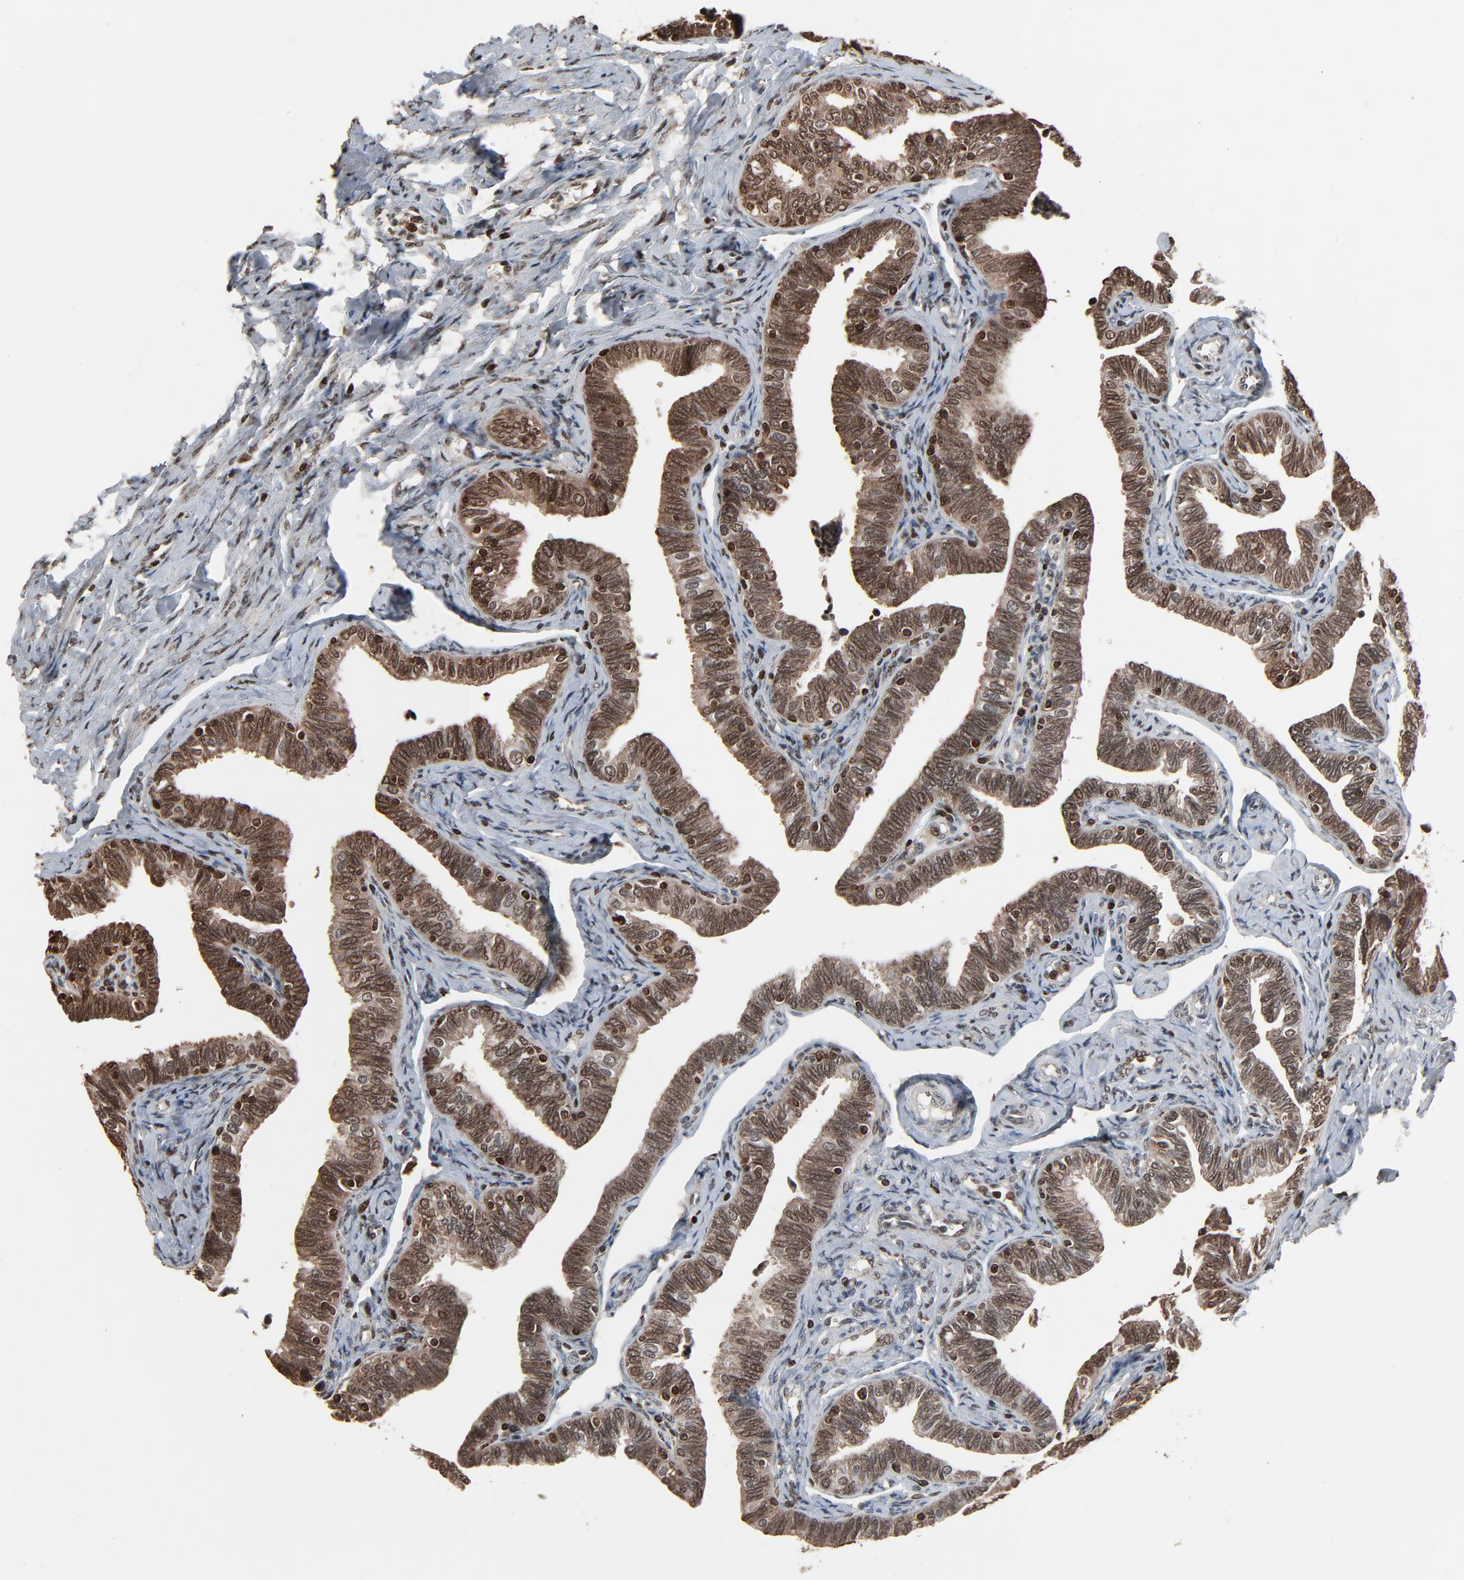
{"staining": {"intensity": "strong", "quantity": ">75%", "location": "nuclear"}, "tissue": "fallopian tube", "cell_type": "Glandular cells", "image_type": "normal", "snomed": [{"axis": "morphology", "description": "Normal tissue, NOS"}, {"axis": "topography", "description": "Fallopian tube"}, {"axis": "topography", "description": "Ovary"}], "caption": "Protein expression analysis of normal human fallopian tube reveals strong nuclear expression in approximately >75% of glandular cells. The staining was performed using DAB (3,3'-diaminobenzidine), with brown indicating positive protein expression. Nuclei are stained blue with hematoxylin.", "gene": "RPS6KA3", "patient": {"sex": "female", "age": 69}}